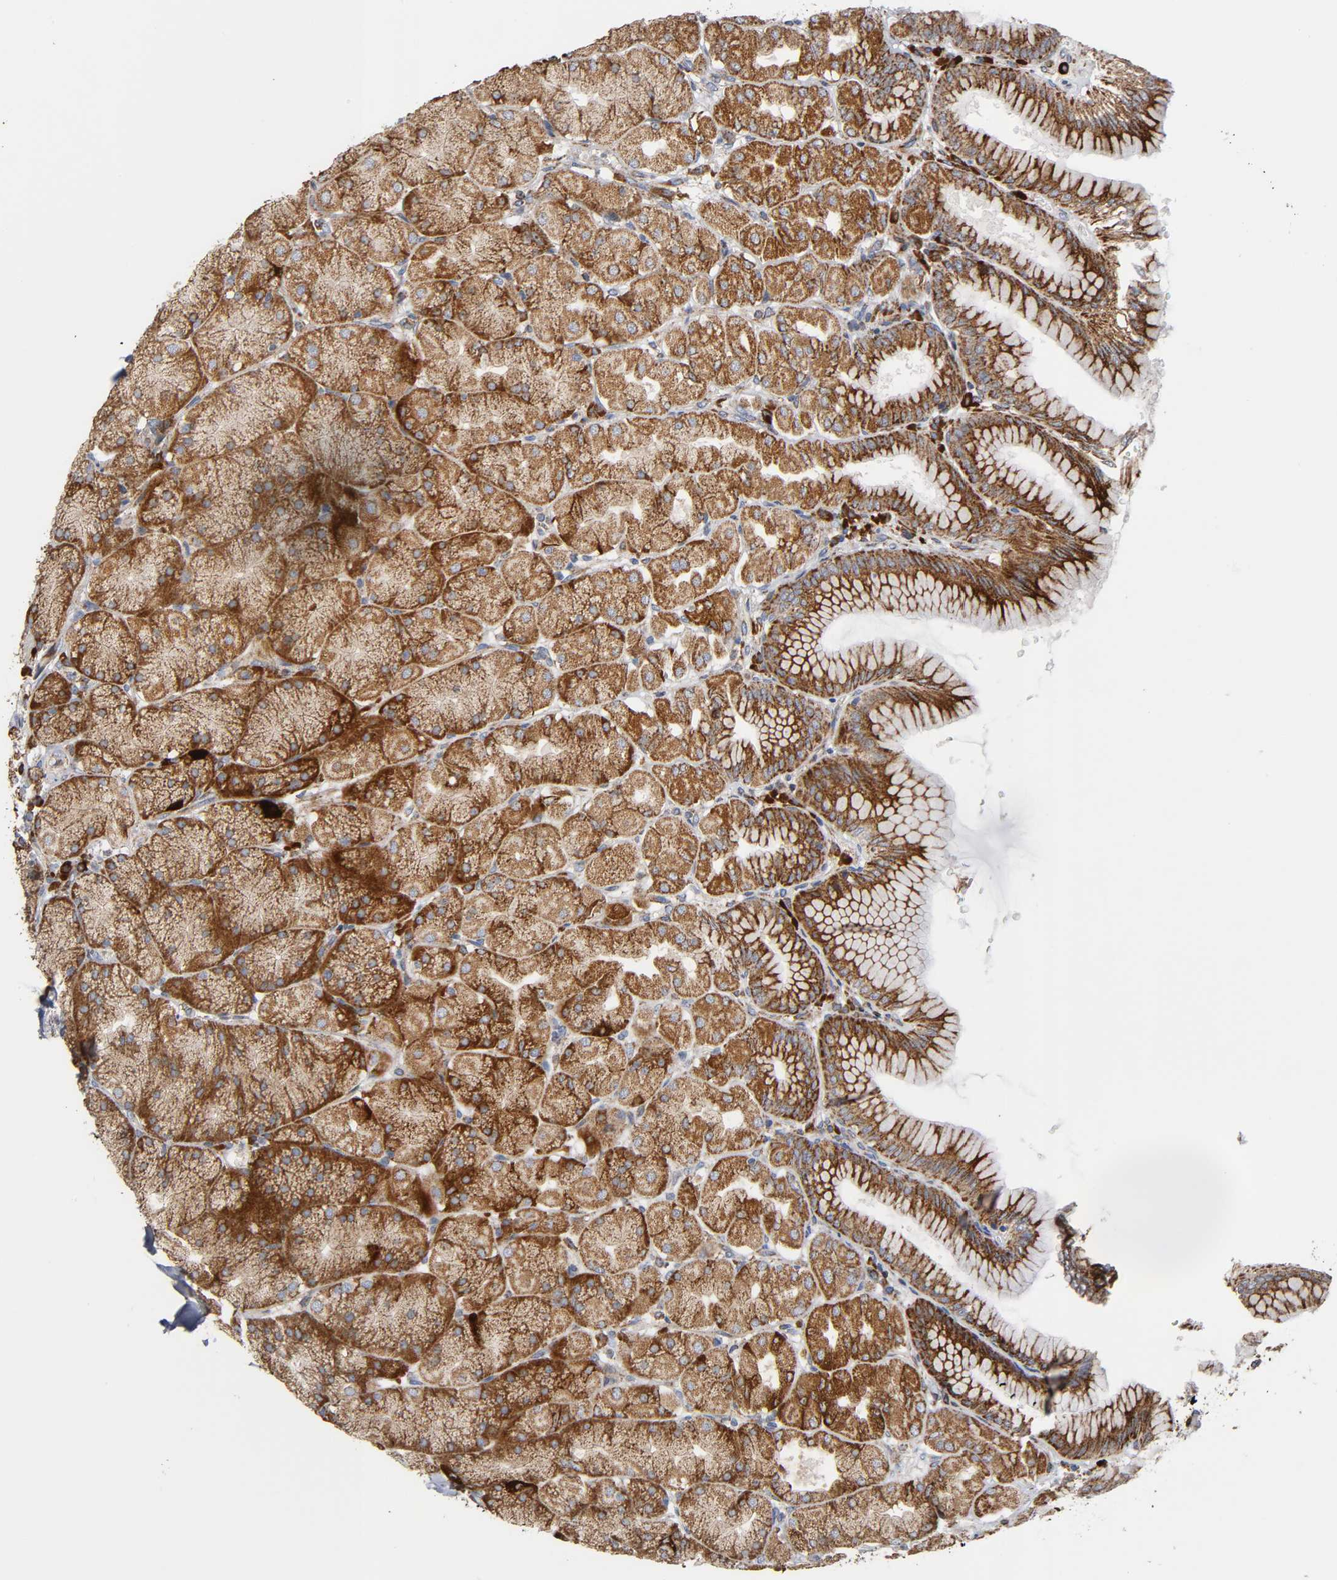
{"staining": {"intensity": "moderate", "quantity": ">75%", "location": "cytoplasmic/membranous"}, "tissue": "stomach", "cell_type": "Glandular cells", "image_type": "normal", "snomed": [{"axis": "morphology", "description": "Normal tissue, NOS"}, {"axis": "topography", "description": "Stomach, upper"}], "caption": "DAB (3,3'-diaminobenzidine) immunohistochemical staining of normal stomach demonstrates moderate cytoplasmic/membranous protein positivity in about >75% of glandular cells. The protein is shown in brown color, while the nuclei are stained blue.", "gene": "MAP3K1", "patient": {"sex": "female", "age": 56}}